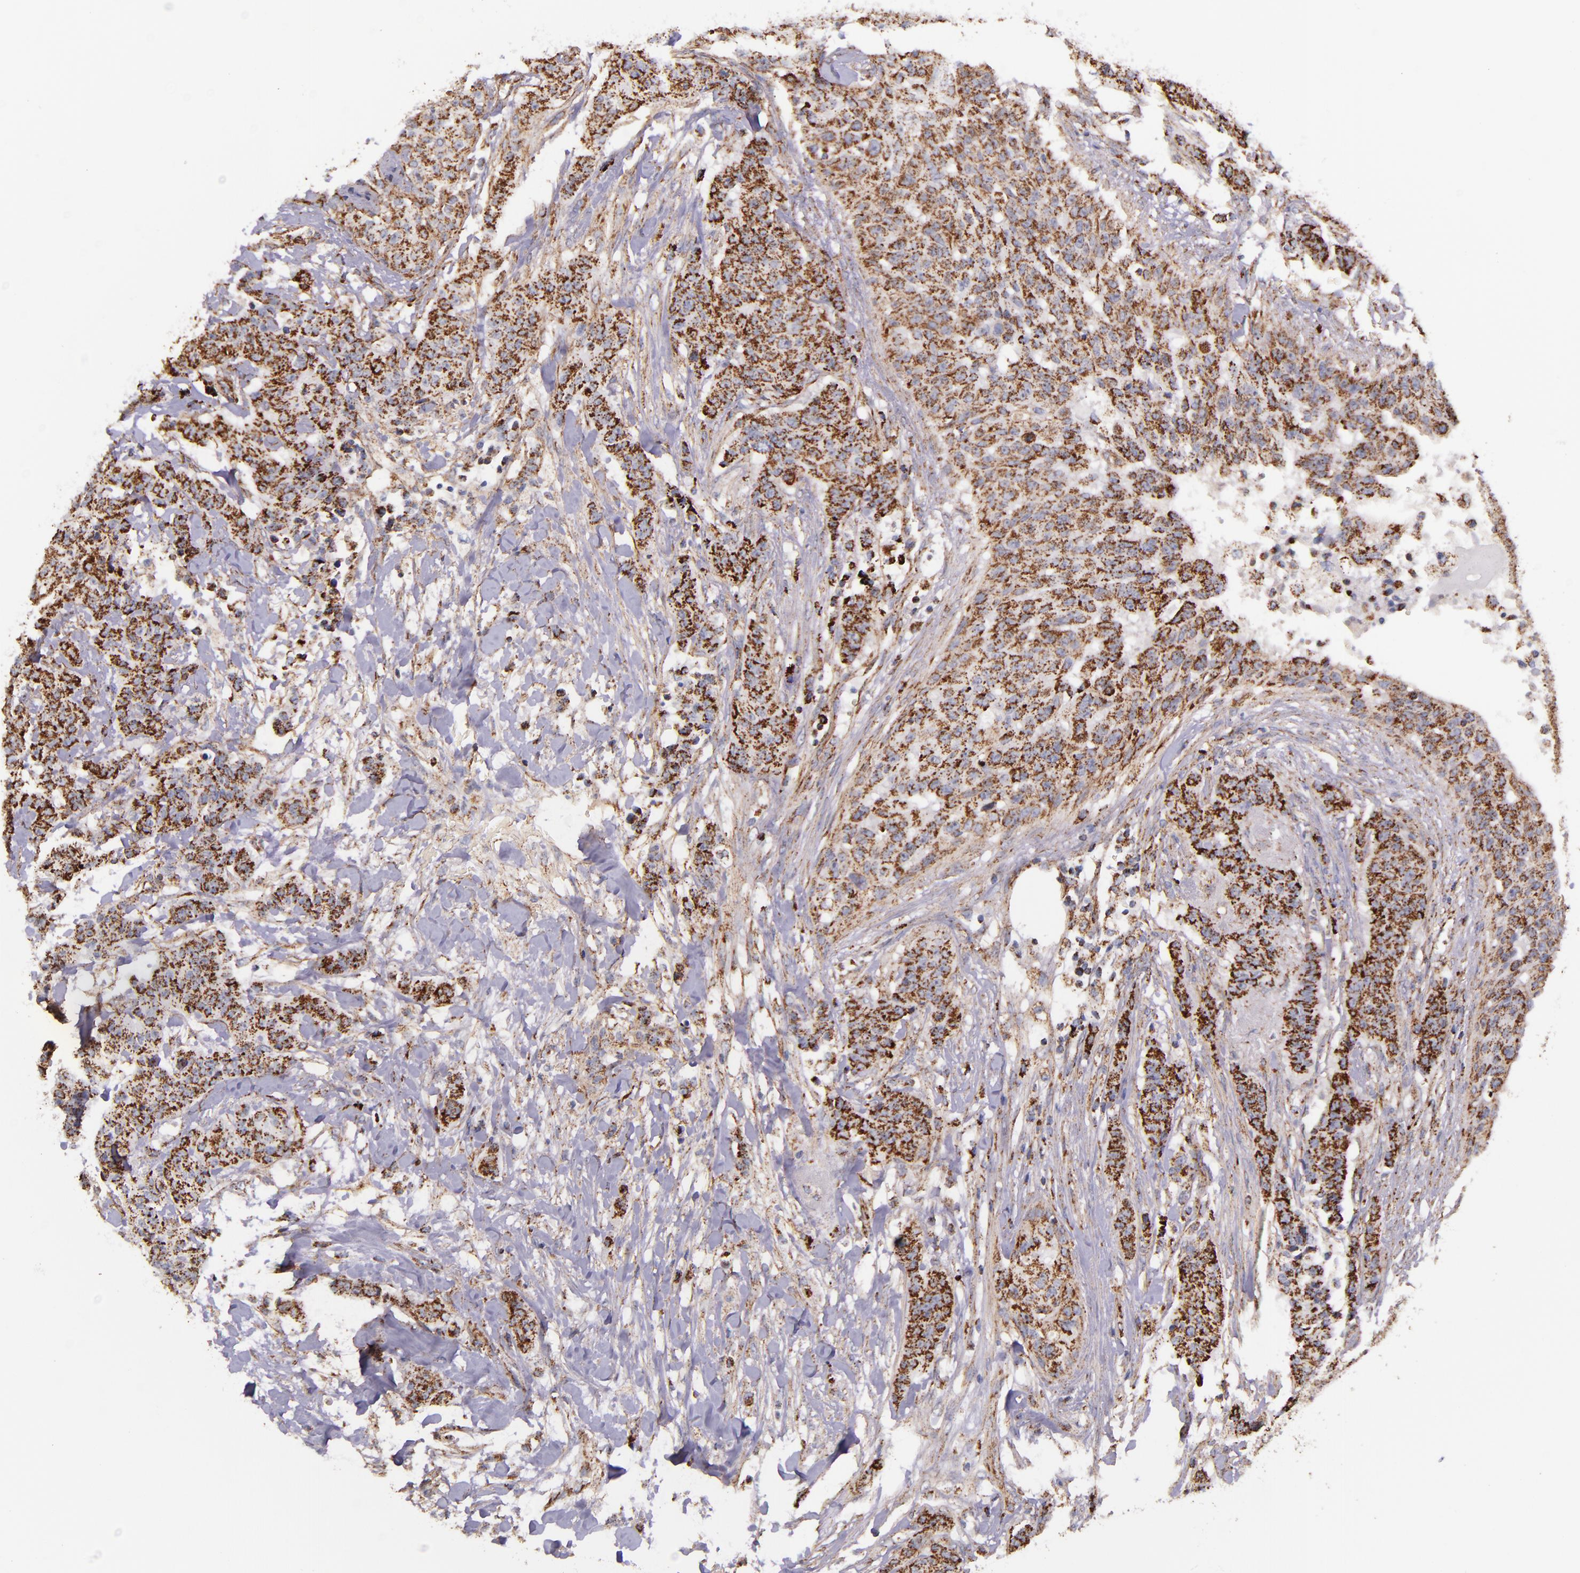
{"staining": {"intensity": "strong", "quantity": ">75%", "location": "cytoplasmic/membranous"}, "tissue": "breast cancer", "cell_type": "Tumor cells", "image_type": "cancer", "snomed": [{"axis": "morphology", "description": "Duct carcinoma"}, {"axis": "topography", "description": "Breast"}], "caption": "Strong cytoplasmic/membranous expression is identified in about >75% of tumor cells in breast invasive ductal carcinoma.", "gene": "IDH3G", "patient": {"sex": "female", "age": 40}}